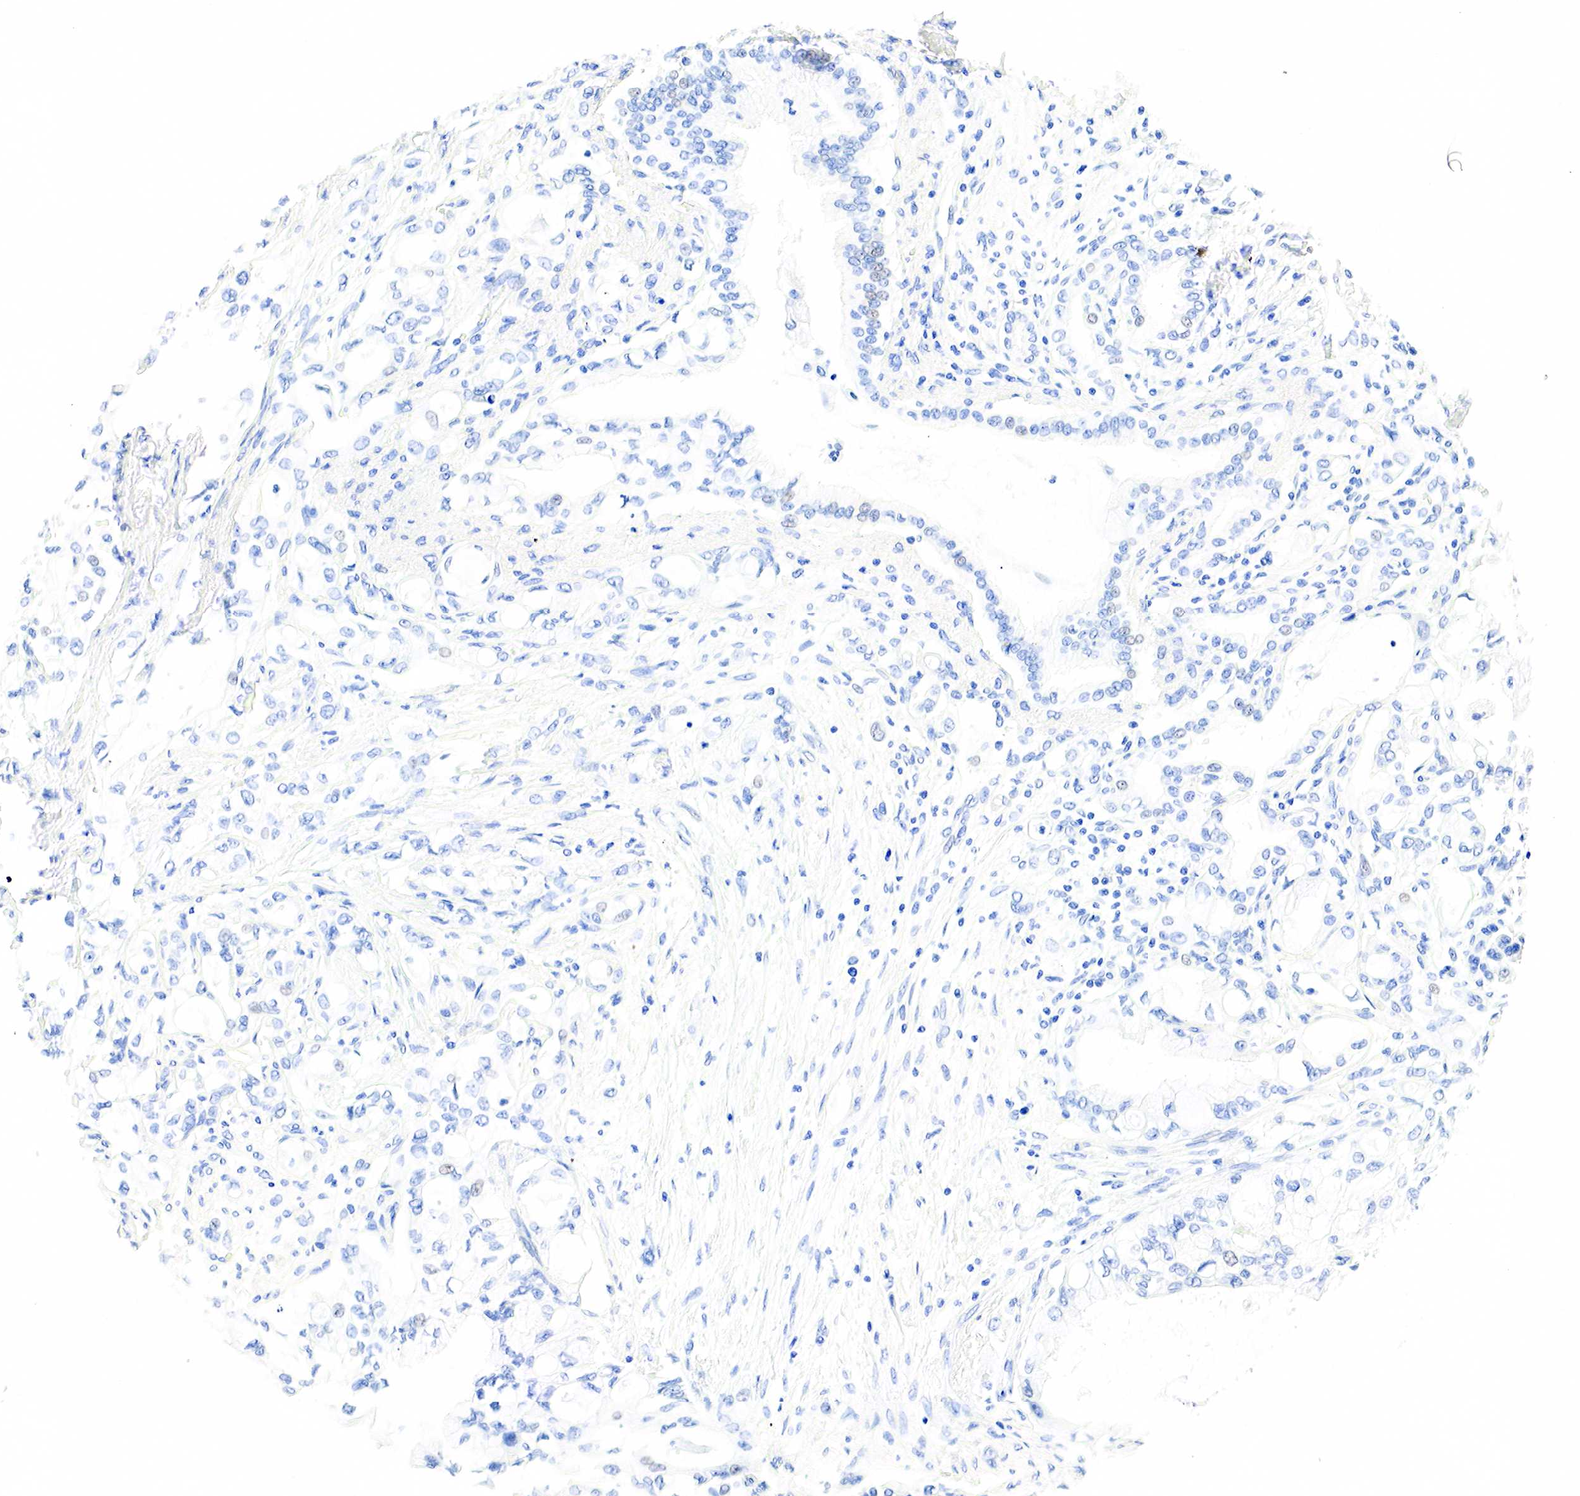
{"staining": {"intensity": "negative", "quantity": "none", "location": "none"}, "tissue": "pancreatic cancer", "cell_type": "Tumor cells", "image_type": "cancer", "snomed": [{"axis": "morphology", "description": "Adenocarcinoma, NOS"}, {"axis": "topography", "description": "Pancreas"}], "caption": "This is an IHC photomicrograph of human pancreatic adenocarcinoma. There is no expression in tumor cells.", "gene": "PTH", "patient": {"sex": "female", "age": 70}}